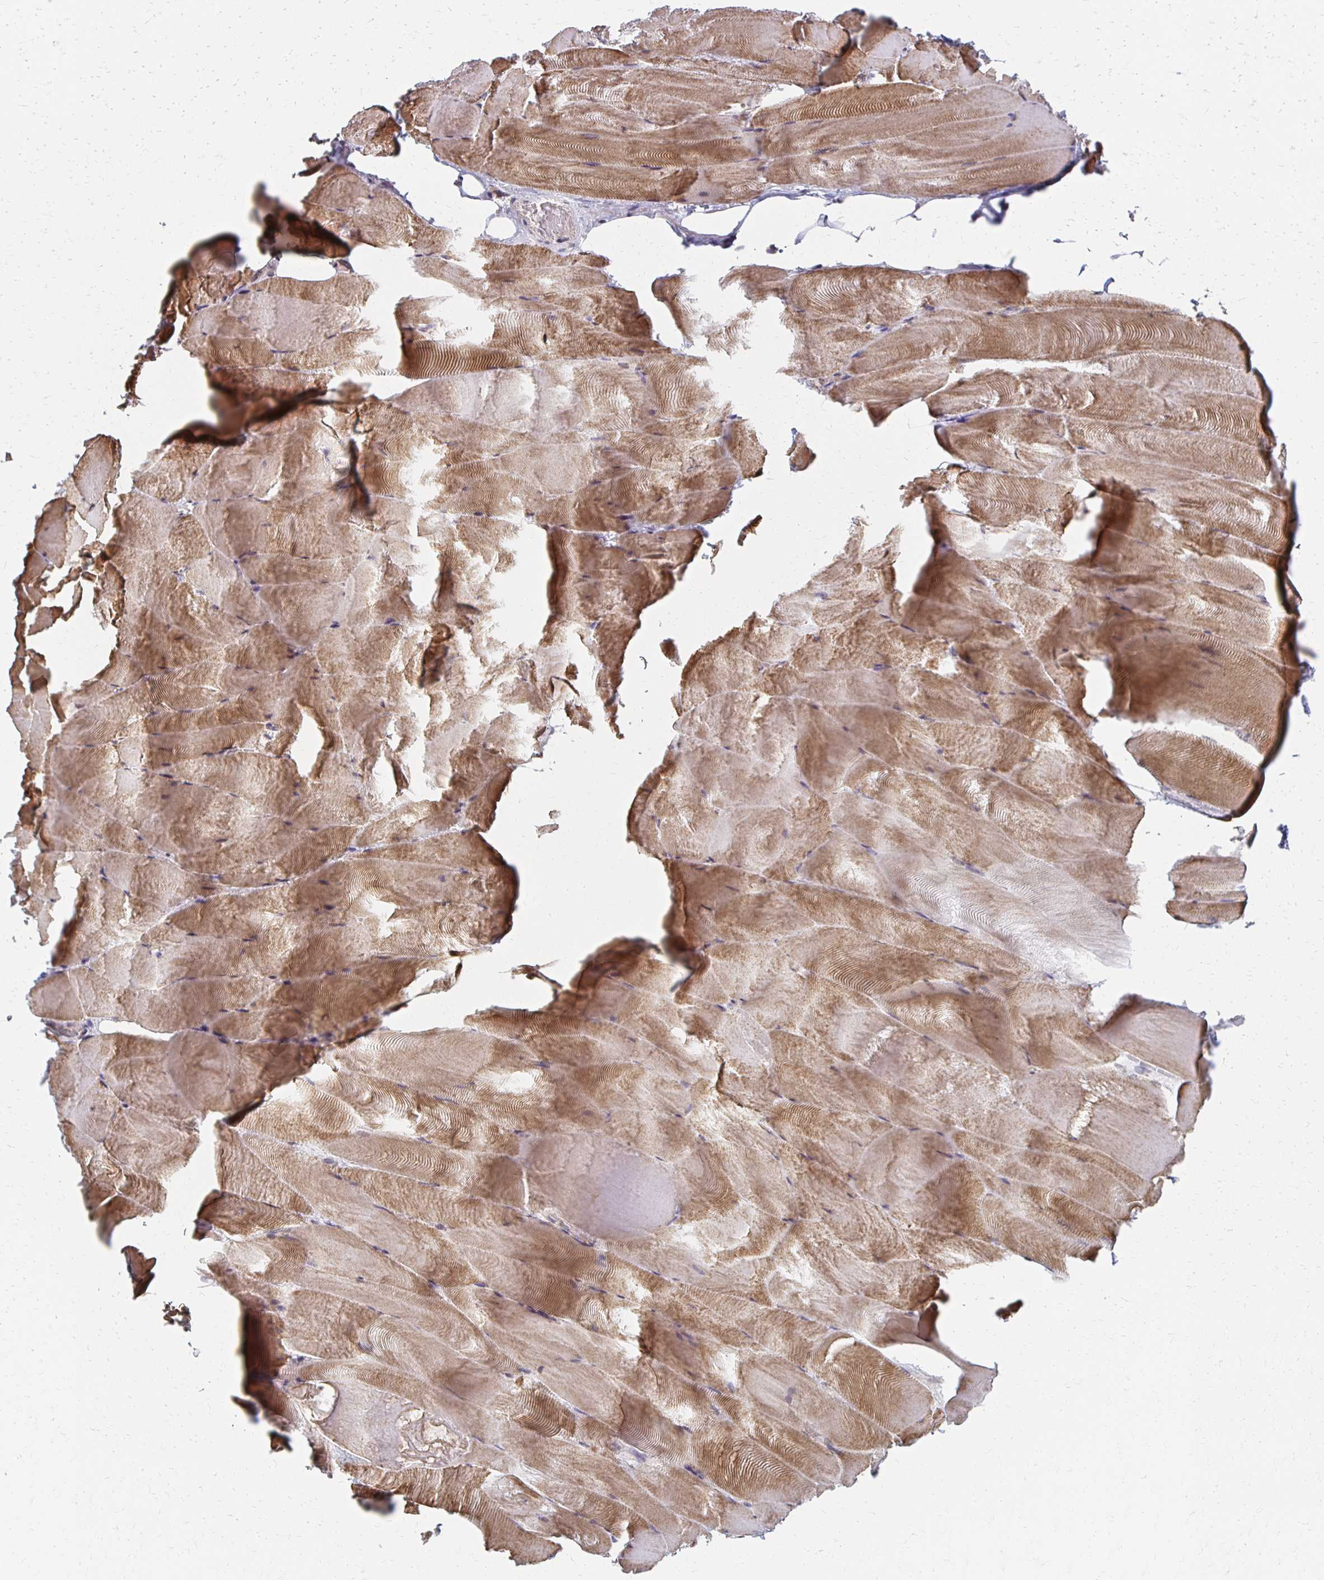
{"staining": {"intensity": "moderate", "quantity": "25%-75%", "location": "cytoplasmic/membranous"}, "tissue": "skeletal muscle", "cell_type": "Myocytes", "image_type": "normal", "snomed": [{"axis": "morphology", "description": "Normal tissue, NOS"}, {"axis": "topography", "description": "Skeletal muscle"}], "caption": "Immunohistochemical staining of unremarkable skeletal muscle exhibits moderate cytoplasmic/membranous protein expression in approximately 25%-75% of myocytes.", "gene": "DAB1", "patient": {"sex": "female", "age": 64}}